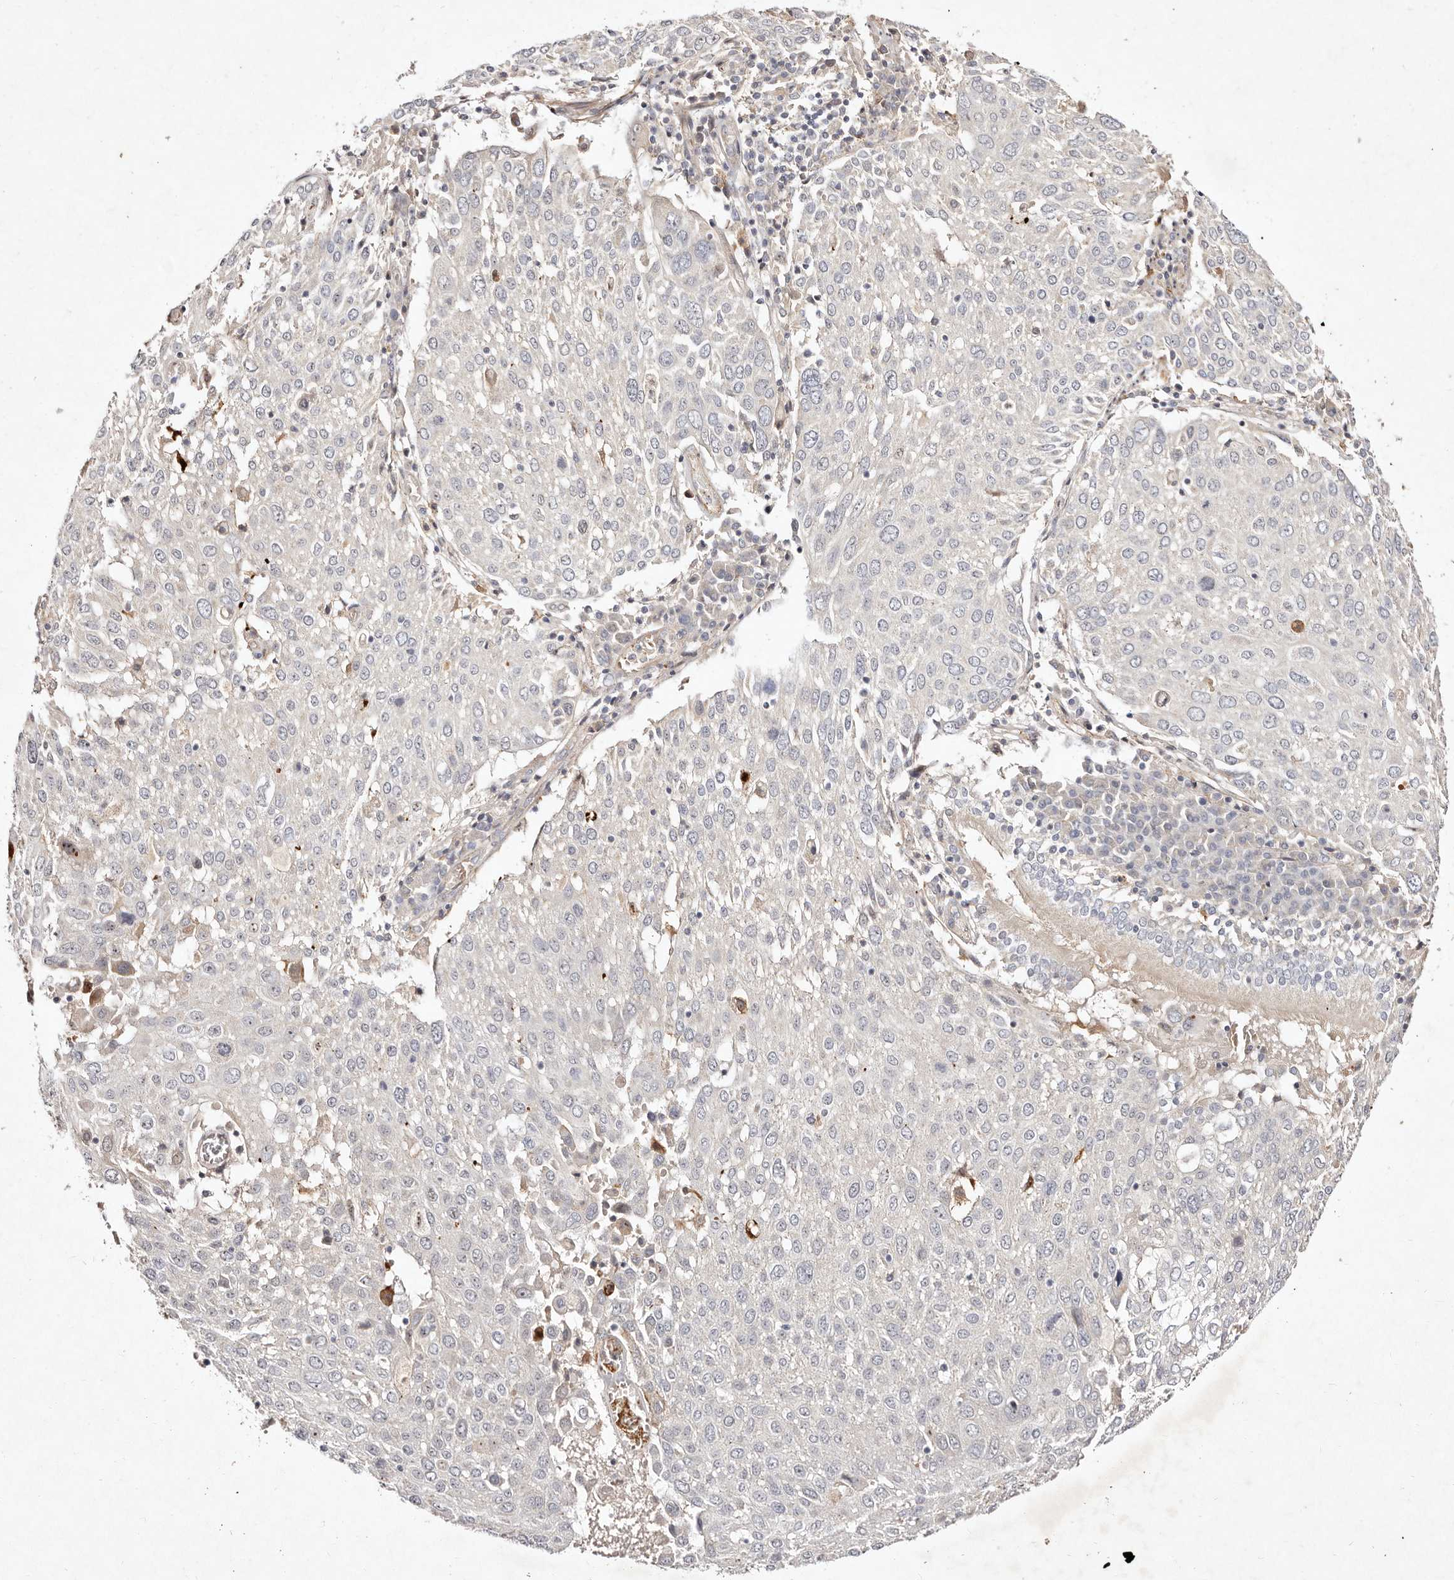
{"staining": {"intensity": "negative", "quantity": "none", "location": "none"}, "tissue": "lung cancer", "cell_type": "Tumor cells", "image_type": "cancer", "snomed": [{"axis": "morphology", "description": "Squamous cell carcinoma, NOS"}, {"axis": "topography", "description": "Lung"}], "caption": "This is an IHC photomicrograph of human lung cancer (squamous cell carcinoma). There is no positivity in tumor cells.", "gene": "MTMR11", "patient": {"sex": "male", "age": 65}}